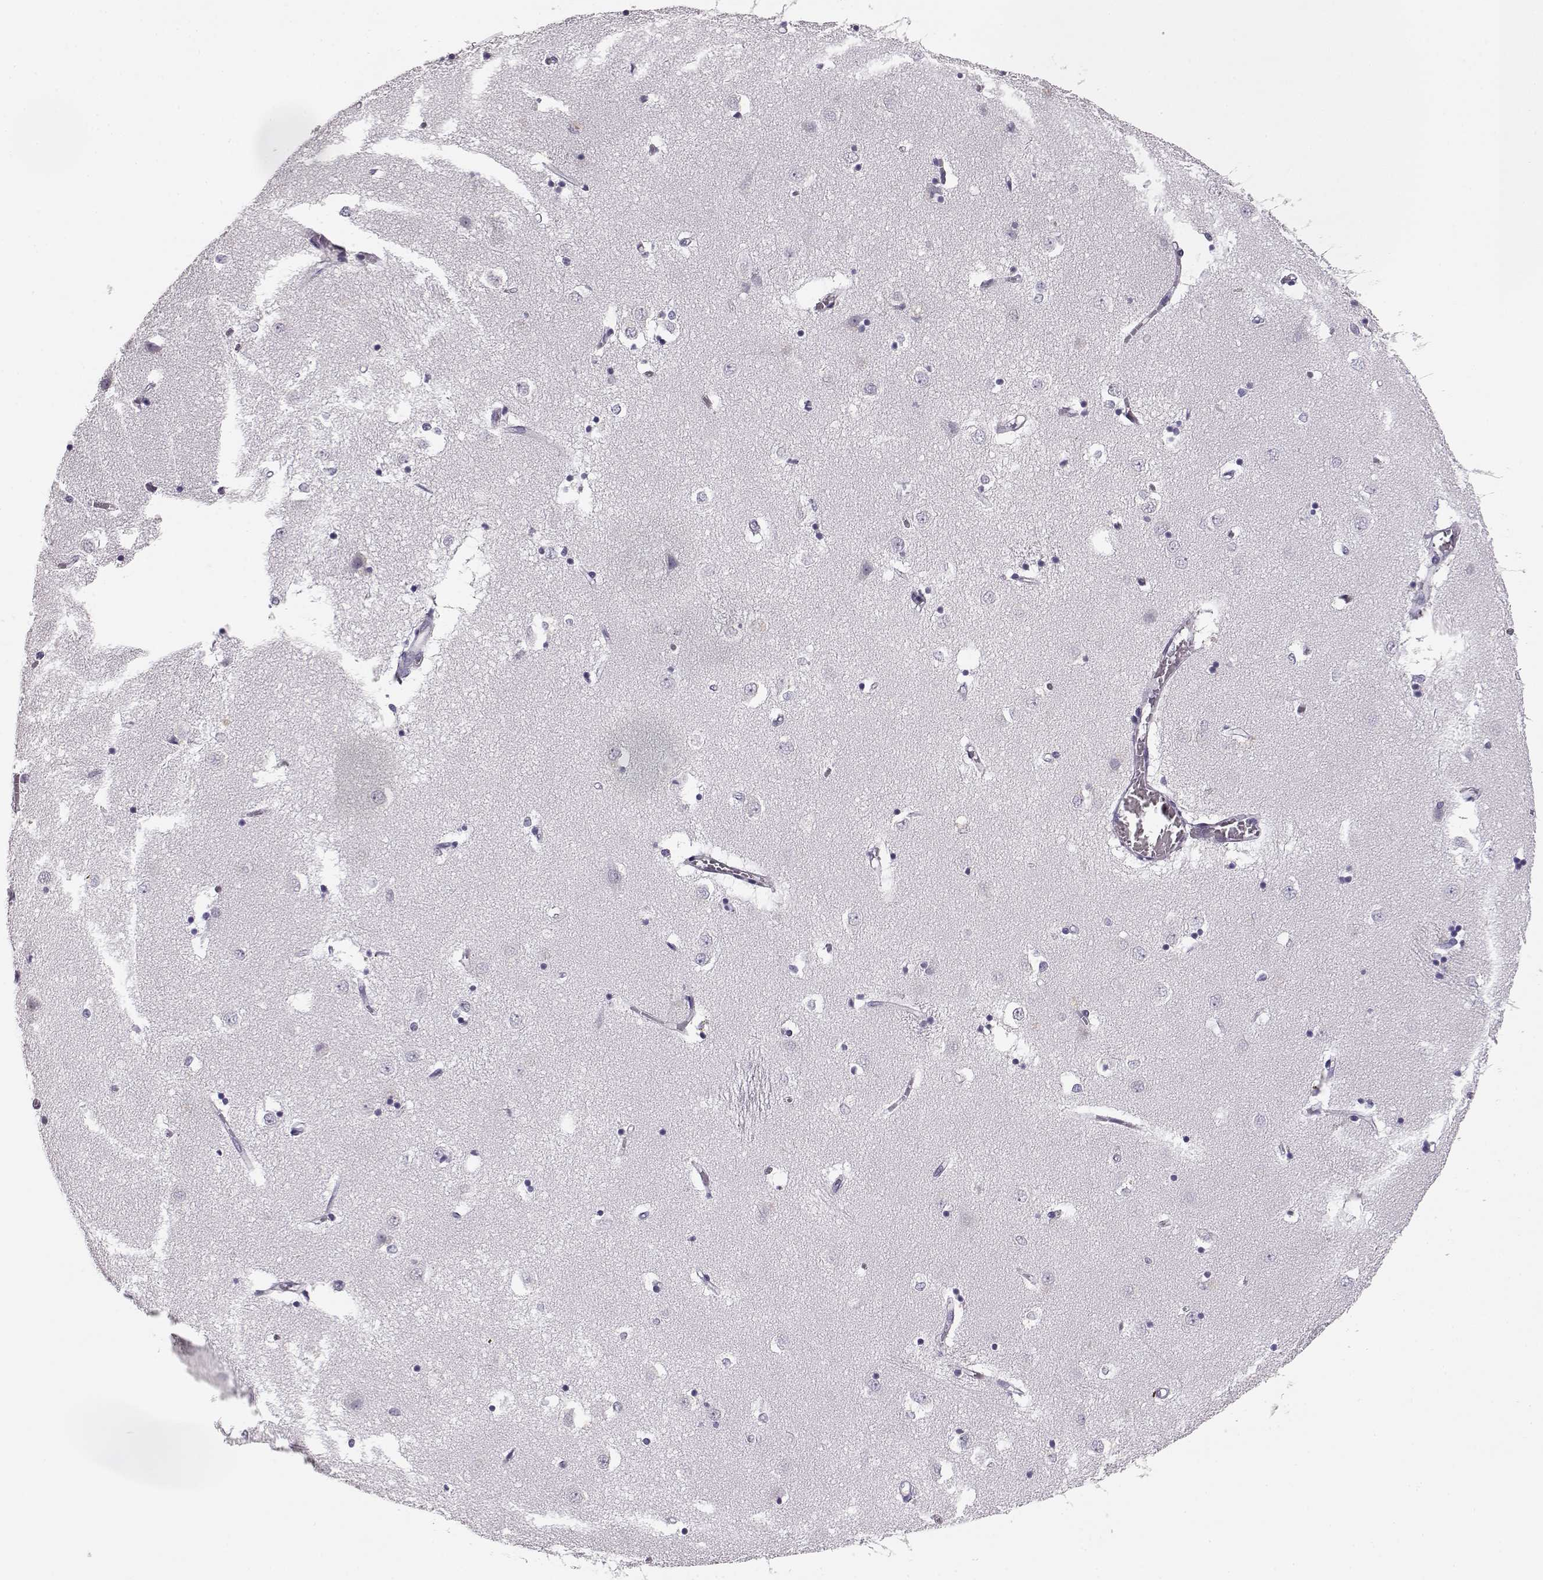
{"staining": {"intensity": "negative", "quantity": "none", "location": "none"}, "tissue": "caudate", "cell_type": "Glial cells", "image_type": "normal", "snomed": [{"axis": "morphology", "description": "Normal tissue, NOS"}, {"axis": "topography", "description": "Lateral ventricle wall"}], "caption": "High magnification brightfield microscopy of unremarkable caudate stained with DAB (brown) and counterstained with hematoxylin (blue): glial cells show no significant expression.", "gene": "BFSP2", "patient": {"sex": "male", "age": 54}}